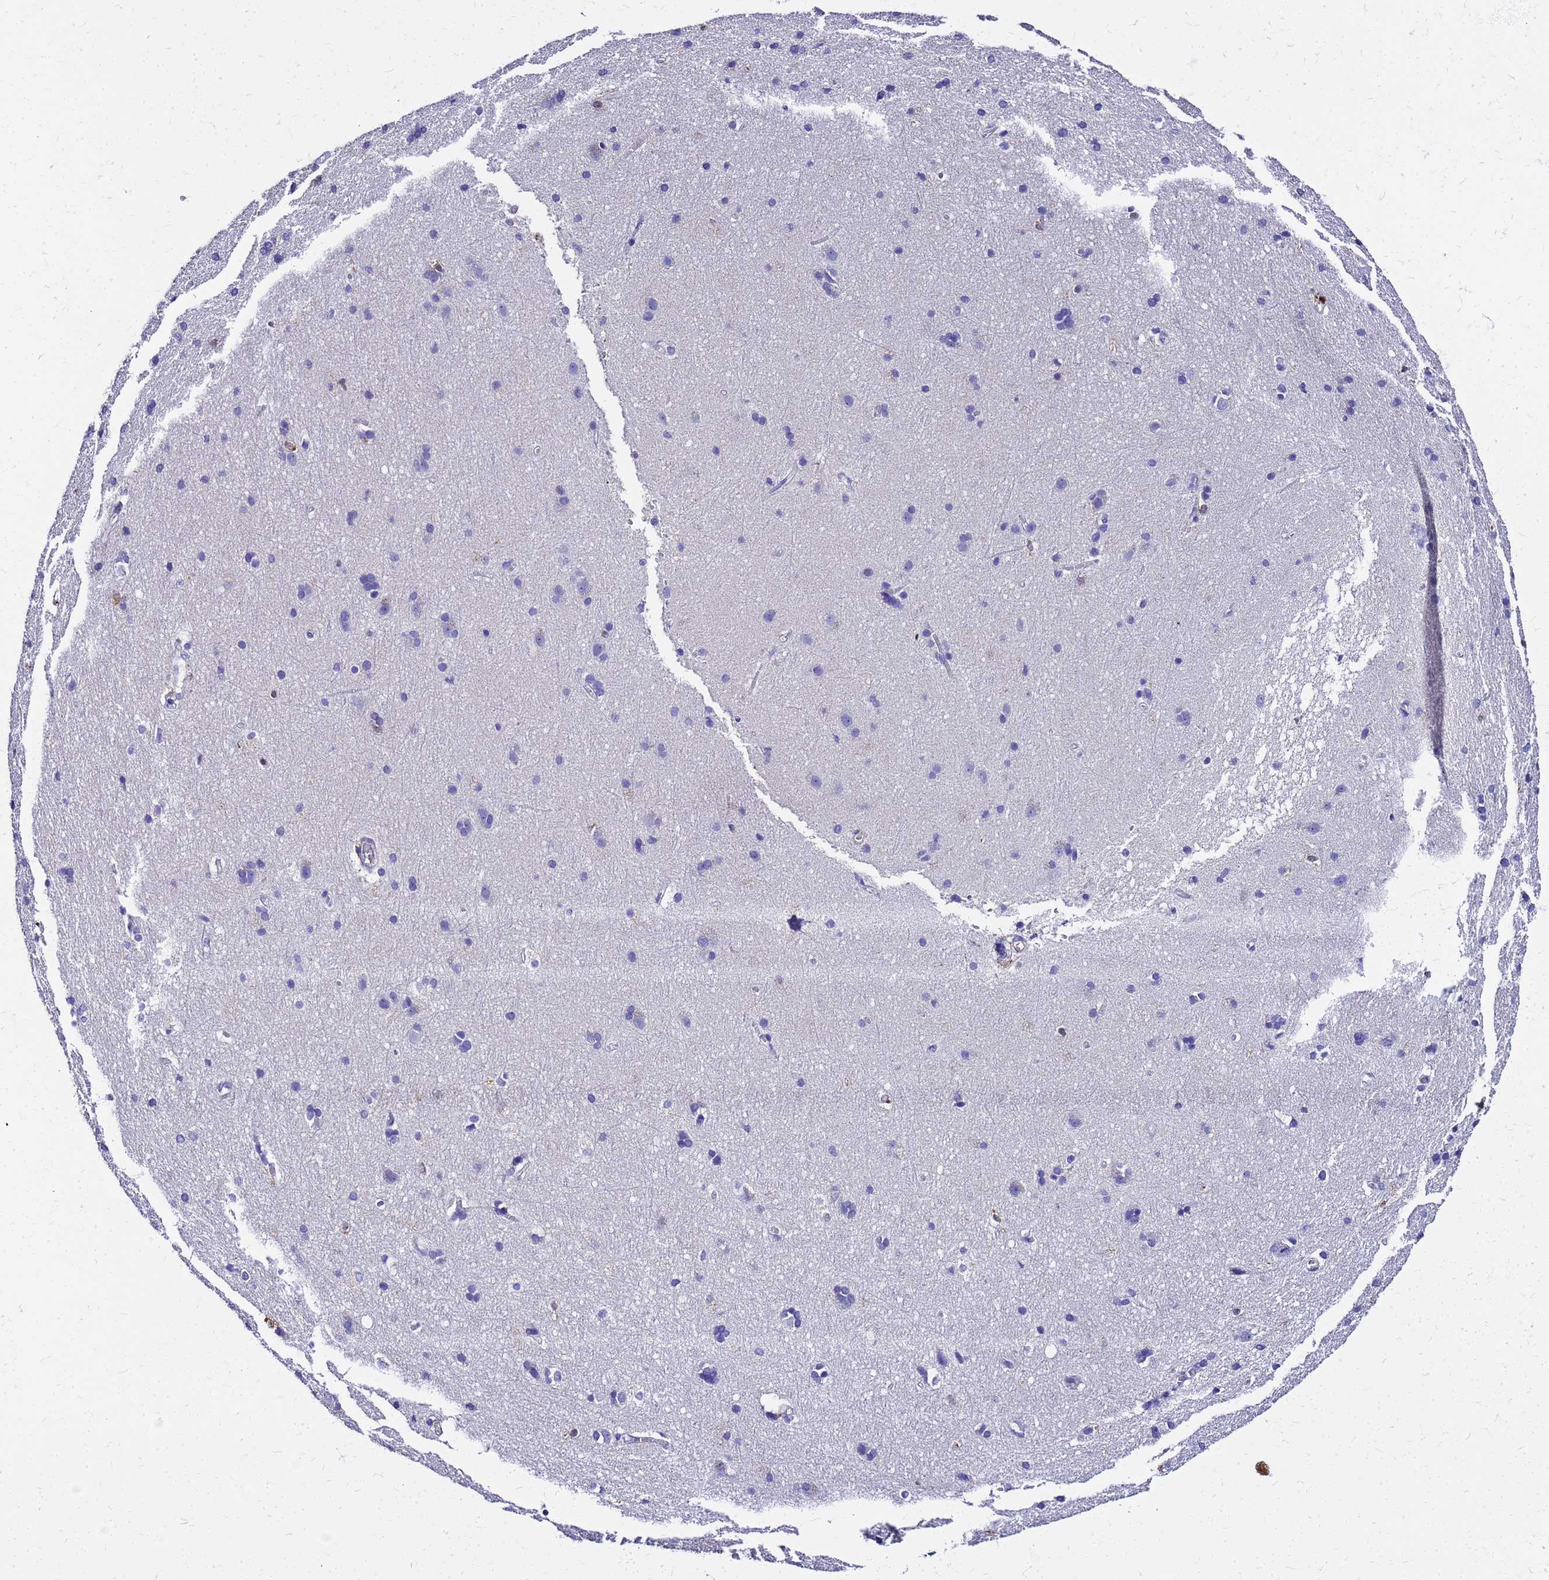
{"staining": {"intensity": "negative", "quantity": "none", "location": "none"}, "tissue": "cerebral cortex", "cell_type": "Endothelial cells", "image_type": "normal", "snomed": [{"axis": "morphology", "description": "Normal tissue, NOS"}, {"axis": "topography", "description": "Cerebral cortex"}], "caption": "High magnification brightfield microscopy of benign cerebral cortex stained with DAB (3,3'-diaminobenzidine) (brown) and counterstained with hematoxylin (blue): endothelial cells show no significant expression.", "gene": "S100A11", "patient": {"sex": "male", "age": 54}}